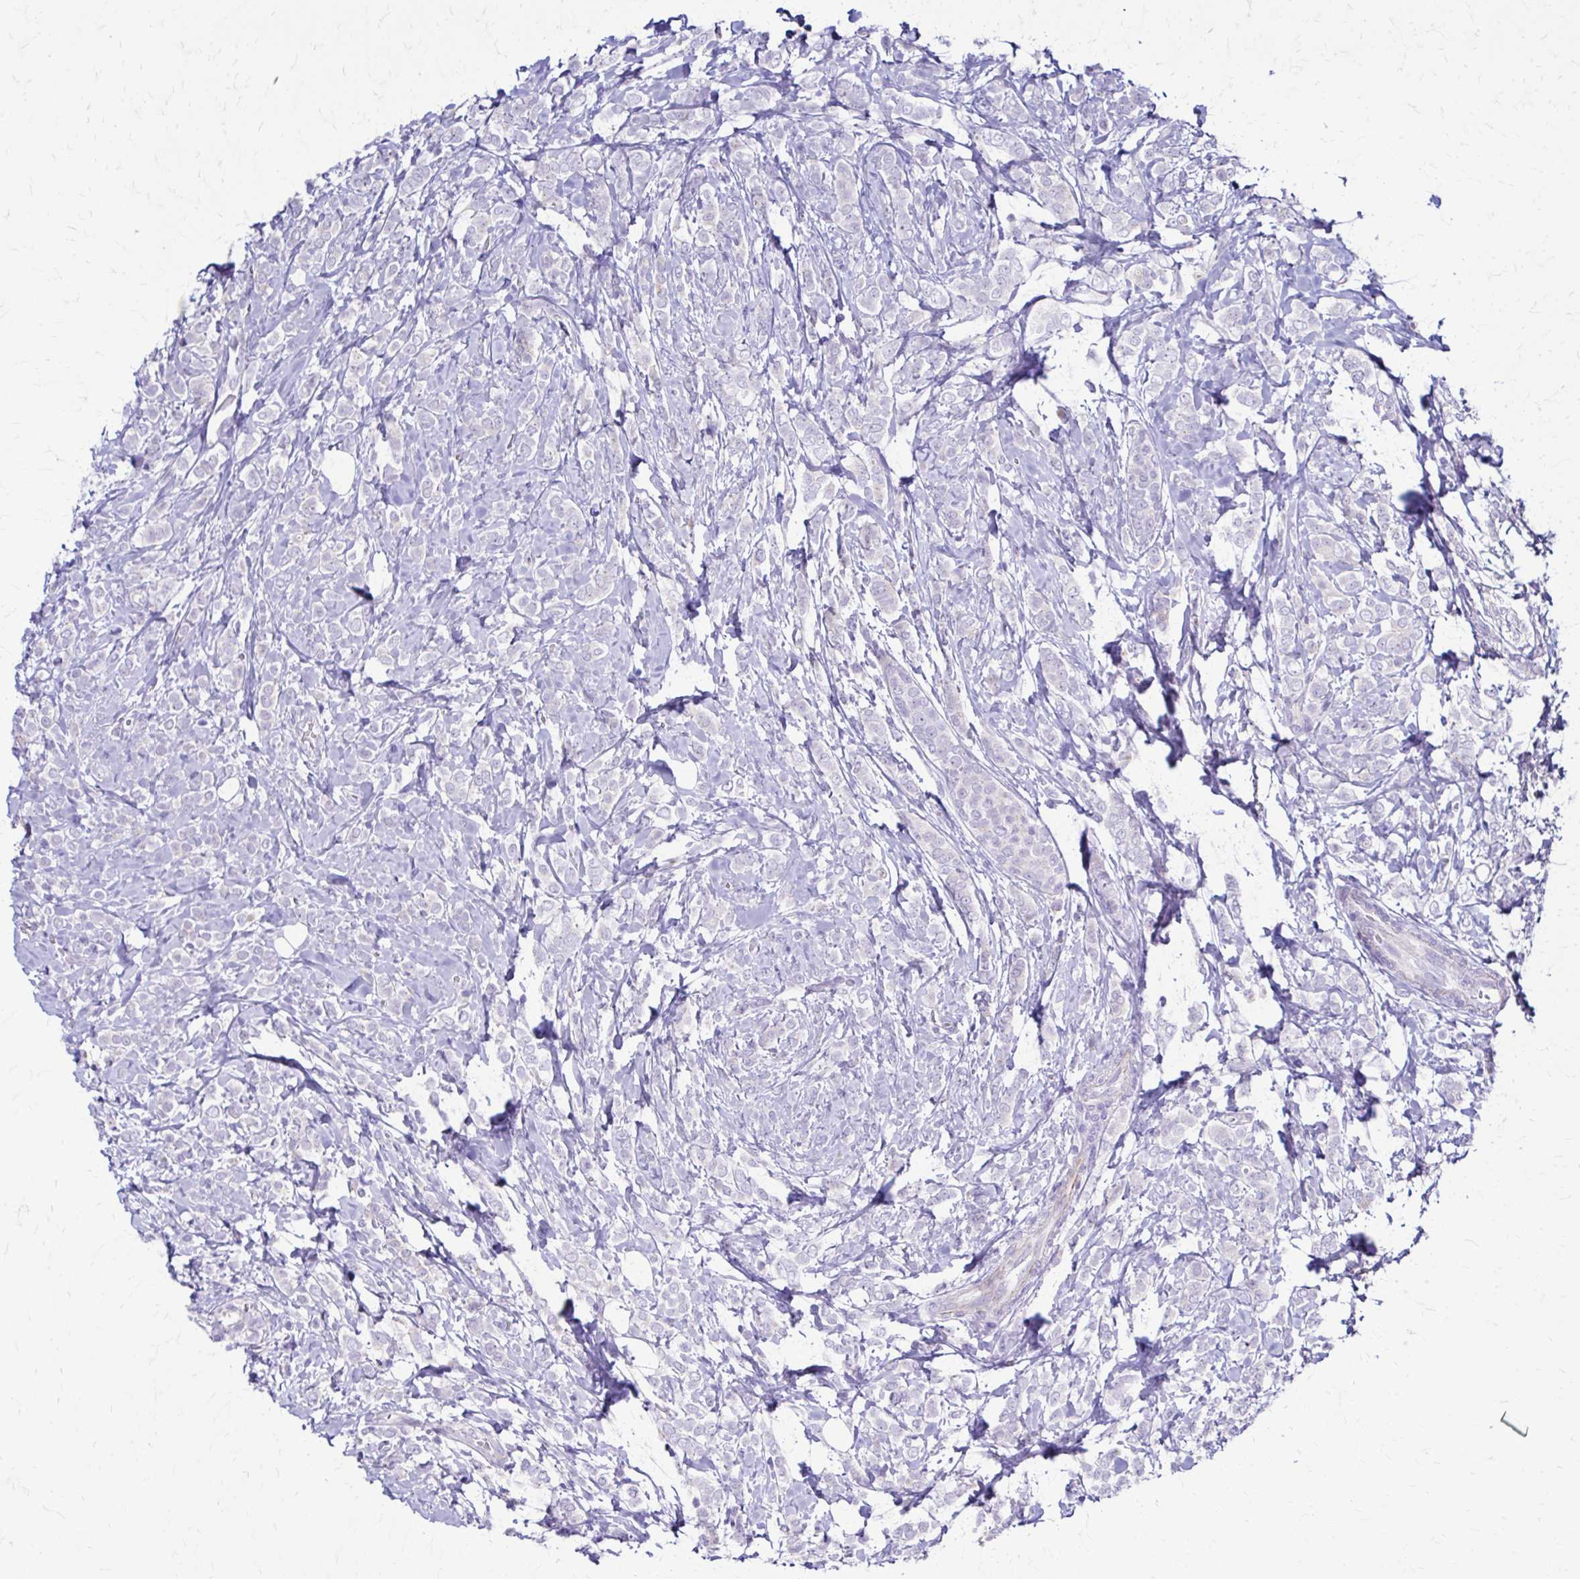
{"staining": {"intensity": "negative", "quantity": "none", "location": "none"}, "tissue": "breast cancer", "cell_type": "Tumor cells", "image_type": "cancer", "snomed": [{"axis": "morphology", "description": "Lobular carcinoma"}, {"axis": "topography", "description": "Breast"}], "caption": "Tumor cells are negative for protein expression in human breast cancer.", "gene": "RHOBTB2", "patient": {"sex": "female", "age": 49}}